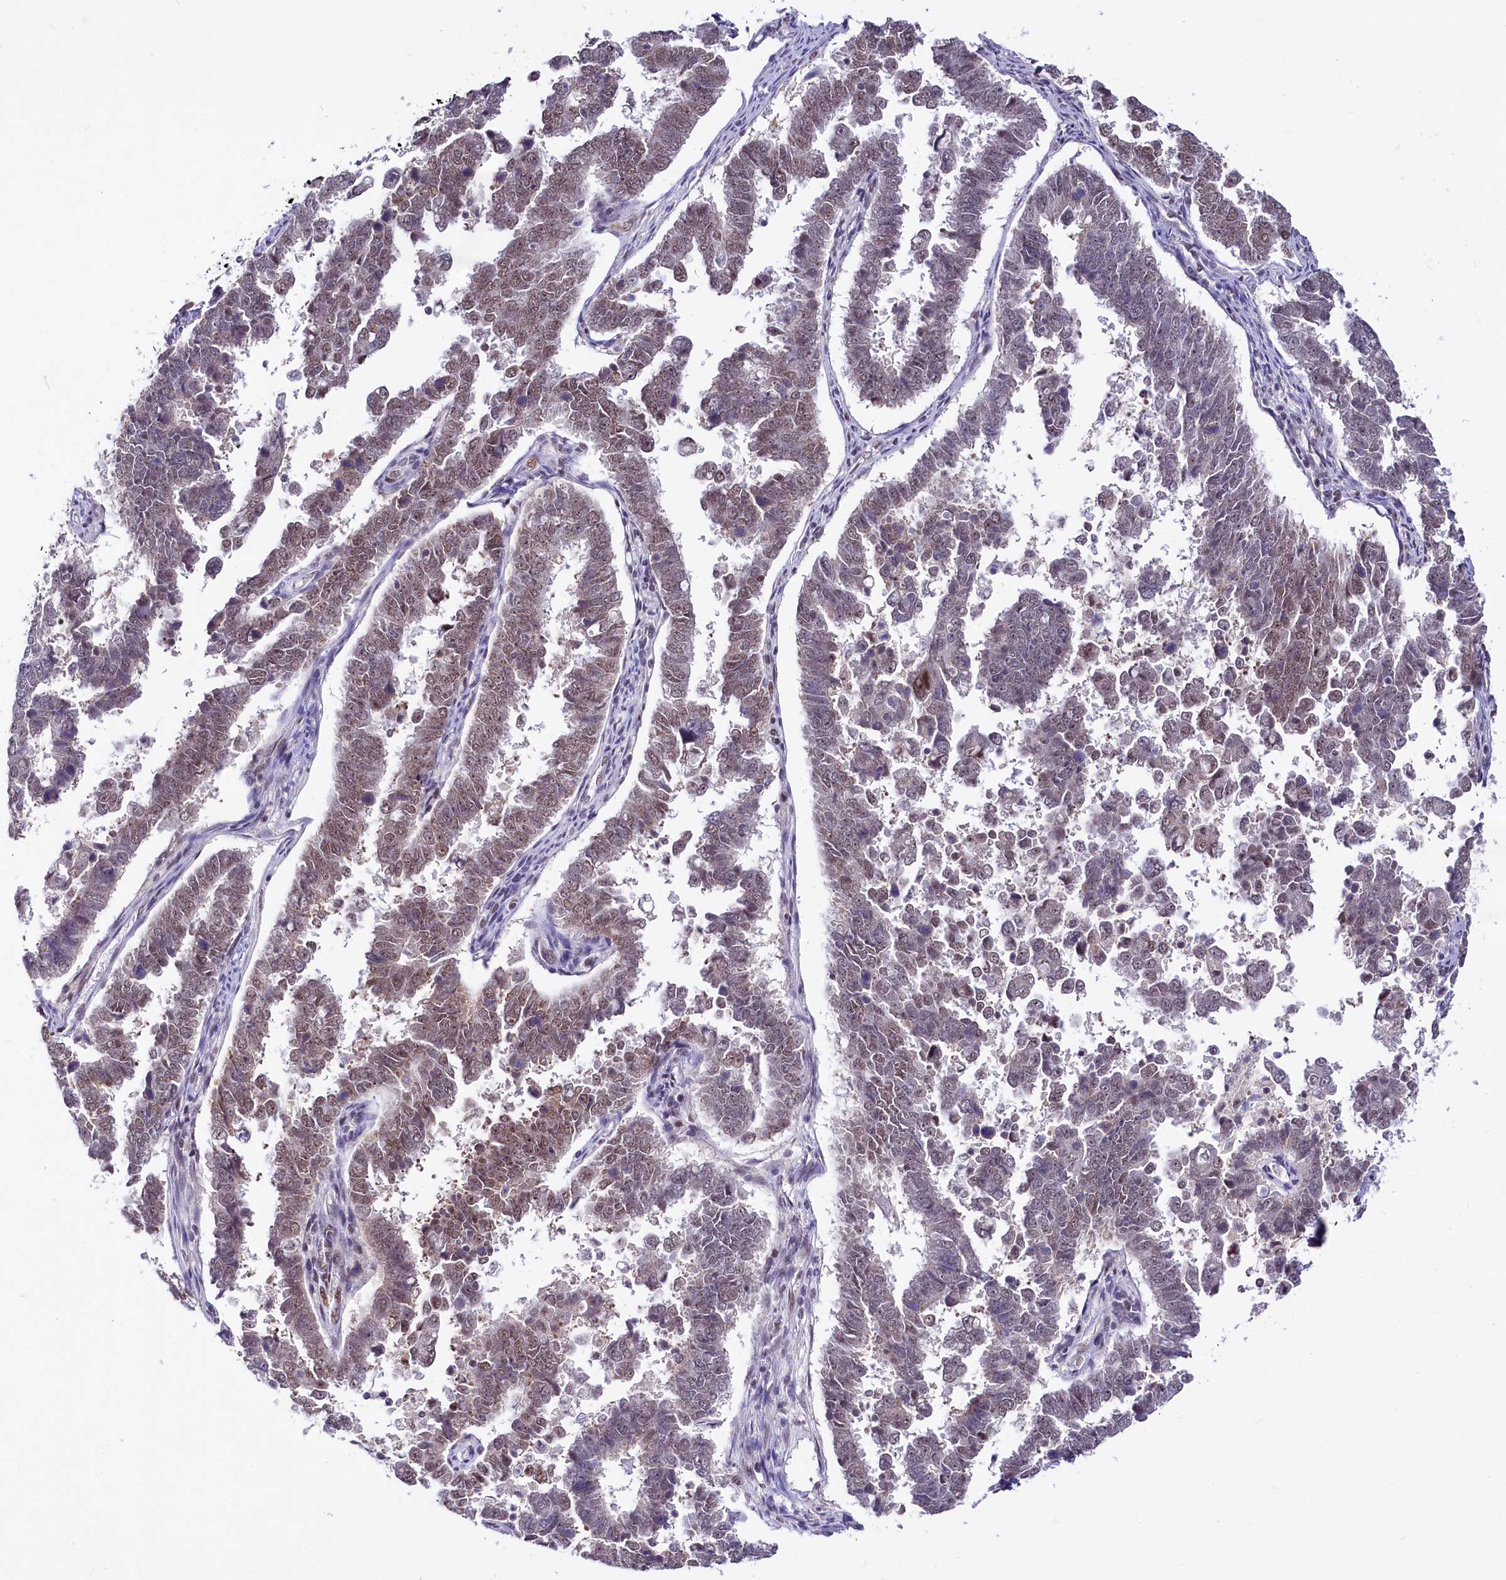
{"staining": {"intensity": "moderate", "quantity": "25%-75%", "location": "nuclear"}, "tissue": "endometrial cancer", "cell_type": "Tumor cells", "image_type": "cancer", "snomed": [{"axis": "morphology", "description": "Adenocarcinoma, NOS"}, {"axis": "topography", "description": "Endometrium"}], "caption": "Adenocarcinoma (endometrial) stained with a protein marker shows moderate staining in tumor cells.", "gene": "SCAF11", "patient": {"sex": "female", "age": 75}}